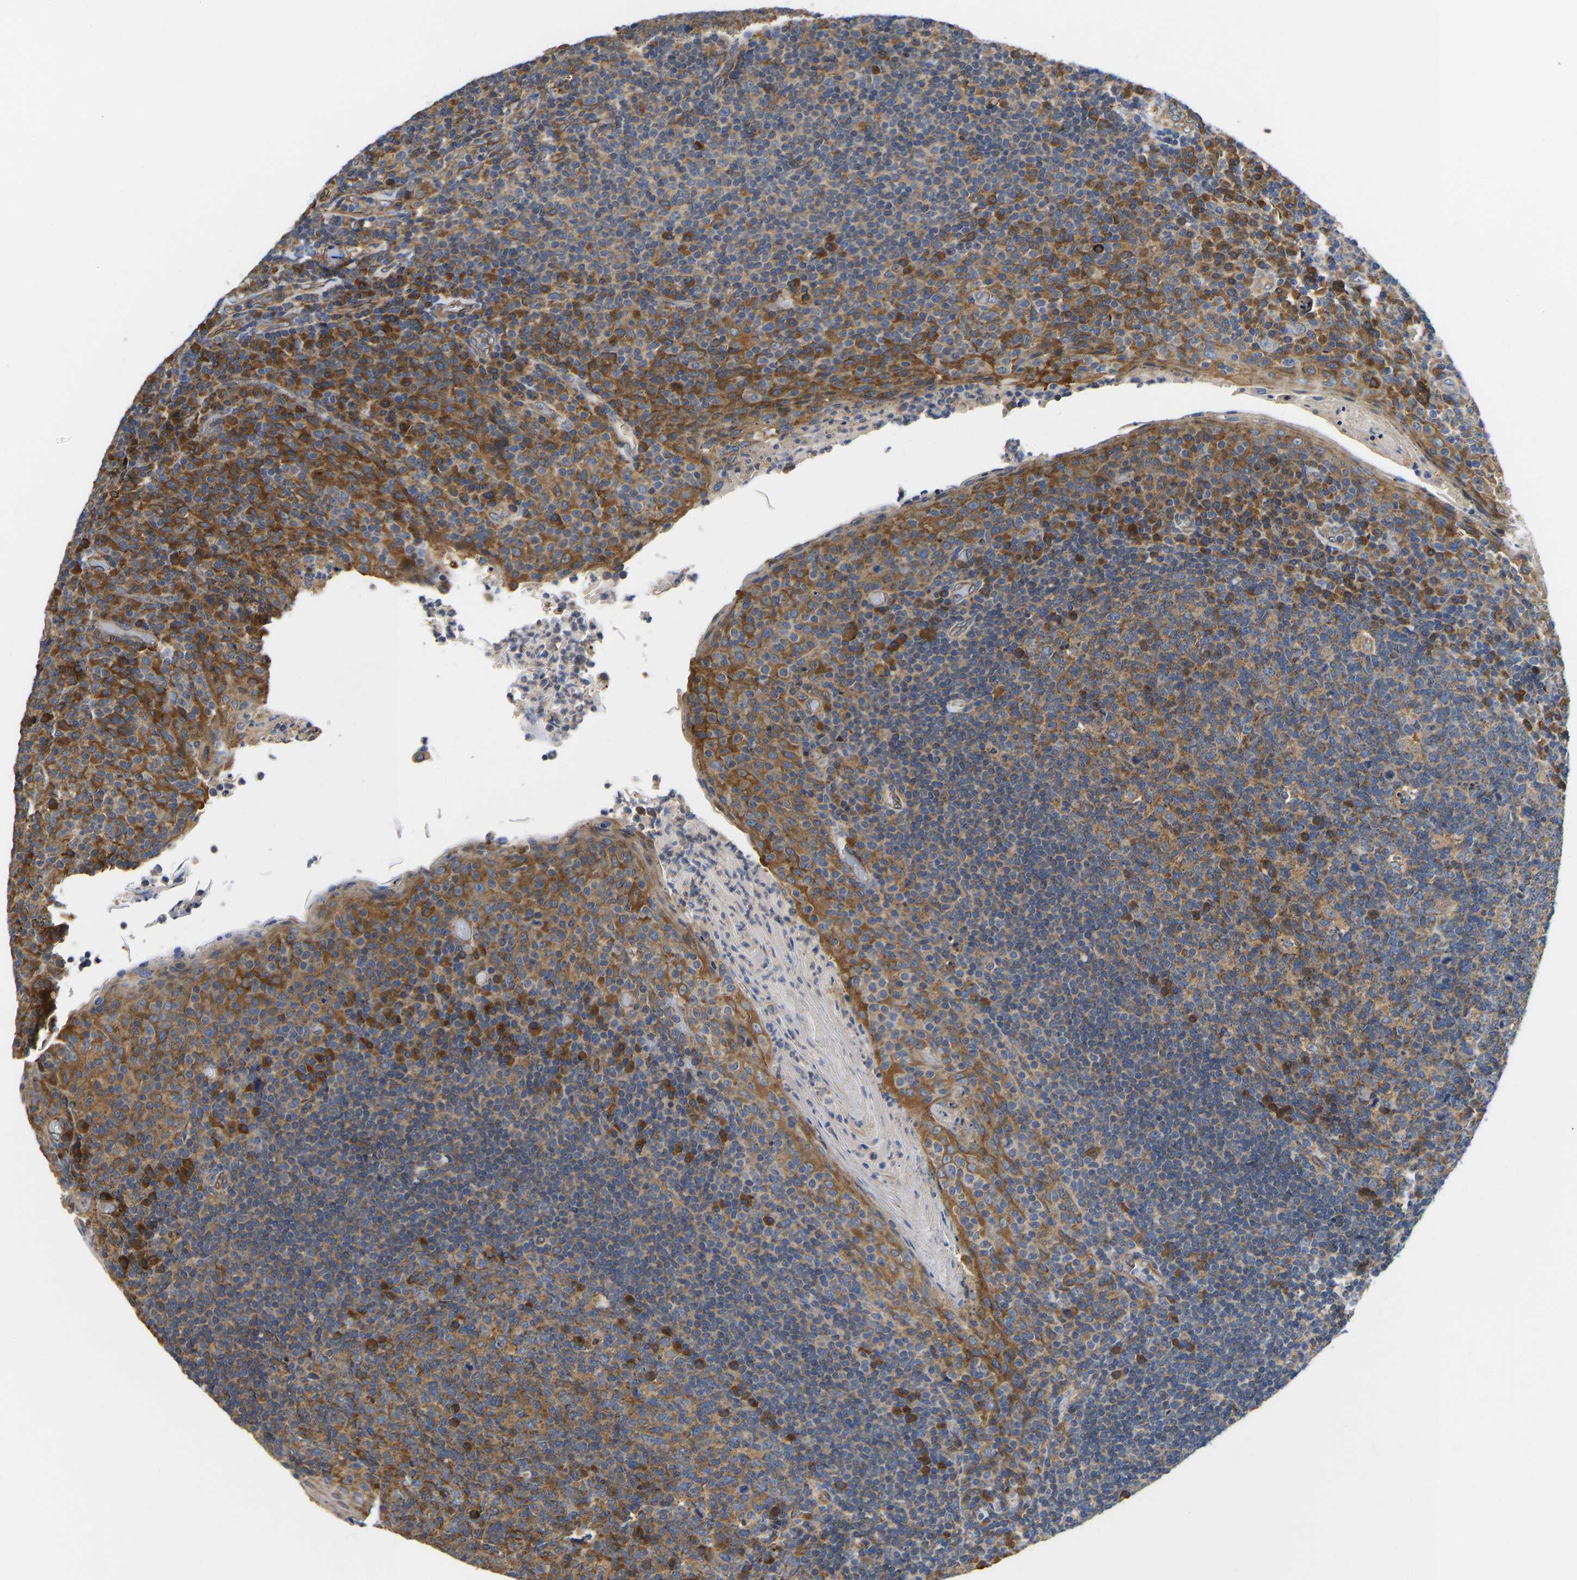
{"staining": {"intensity": "moderate", "quantity": ">75%", "location": "cytoplasmic/membranous"}, "tissue": "tonsil", "cell_type": "Germinal center cells", "image_type": "normal", "snomed": [{"axis": "morphology", "description": "Normal tissue, NOS"}, {"axis": "topography", "description": "Tonsil"}], "caption": "The image exhibits immunohistochemical staining of benign tonsil. There is moderate cytoplasmic/membranous positivity is present in approximately >75% of germinal center cells.", "gene": "FLNB", "patient": {"sex": "male", "age": 17}}